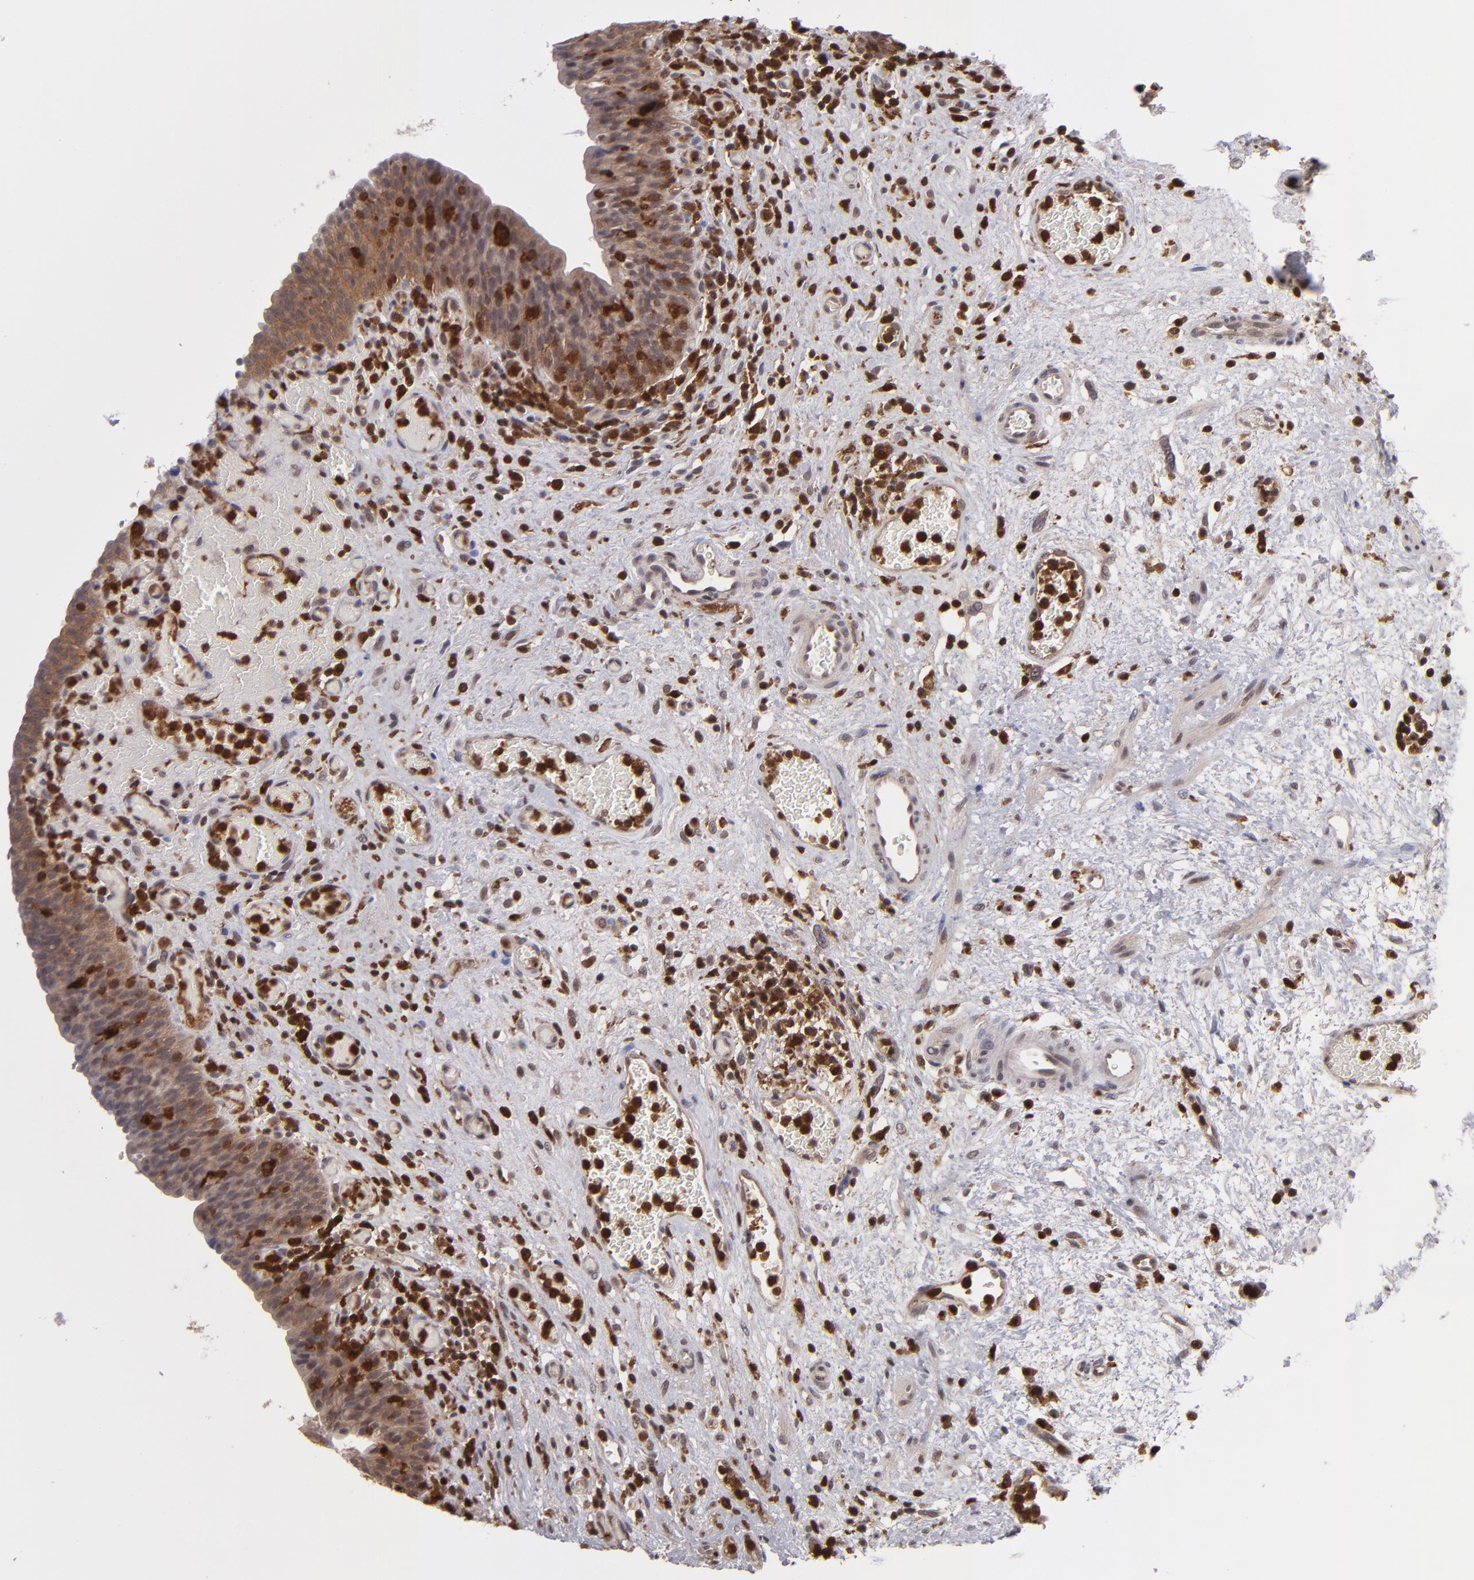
{"staining": {"intensity": "moderate", "quantity": ">75%", "location": "cytoplasmic/membranous,nuclear"}, "tissue": "urinary bladder", "cell_type": "Urothelial cells", "image_type": "normal", "snomed": [{"axis": "morphology", "description": "Normal tissue, NOS"}, {"axis": "morphology", "description": "Urothelial carcinoma, High grade"}, {"axis": "topography", "description": "Urinary bladder"}], "caption": "The image reveals immunohistochemical staining of normal urinary bladder. There is moderate cytoplasmic/membranous,nuclear staining is present in about >75% of urothelial cells. The protein is stained brown, and the nuclei are stained in blue (DAB (3,3'-diaminobenzidine) IHC with brightfield microscopy, high magnification).", "gene": "GRB2", "patient": {"sex": "male", "age": 51}}